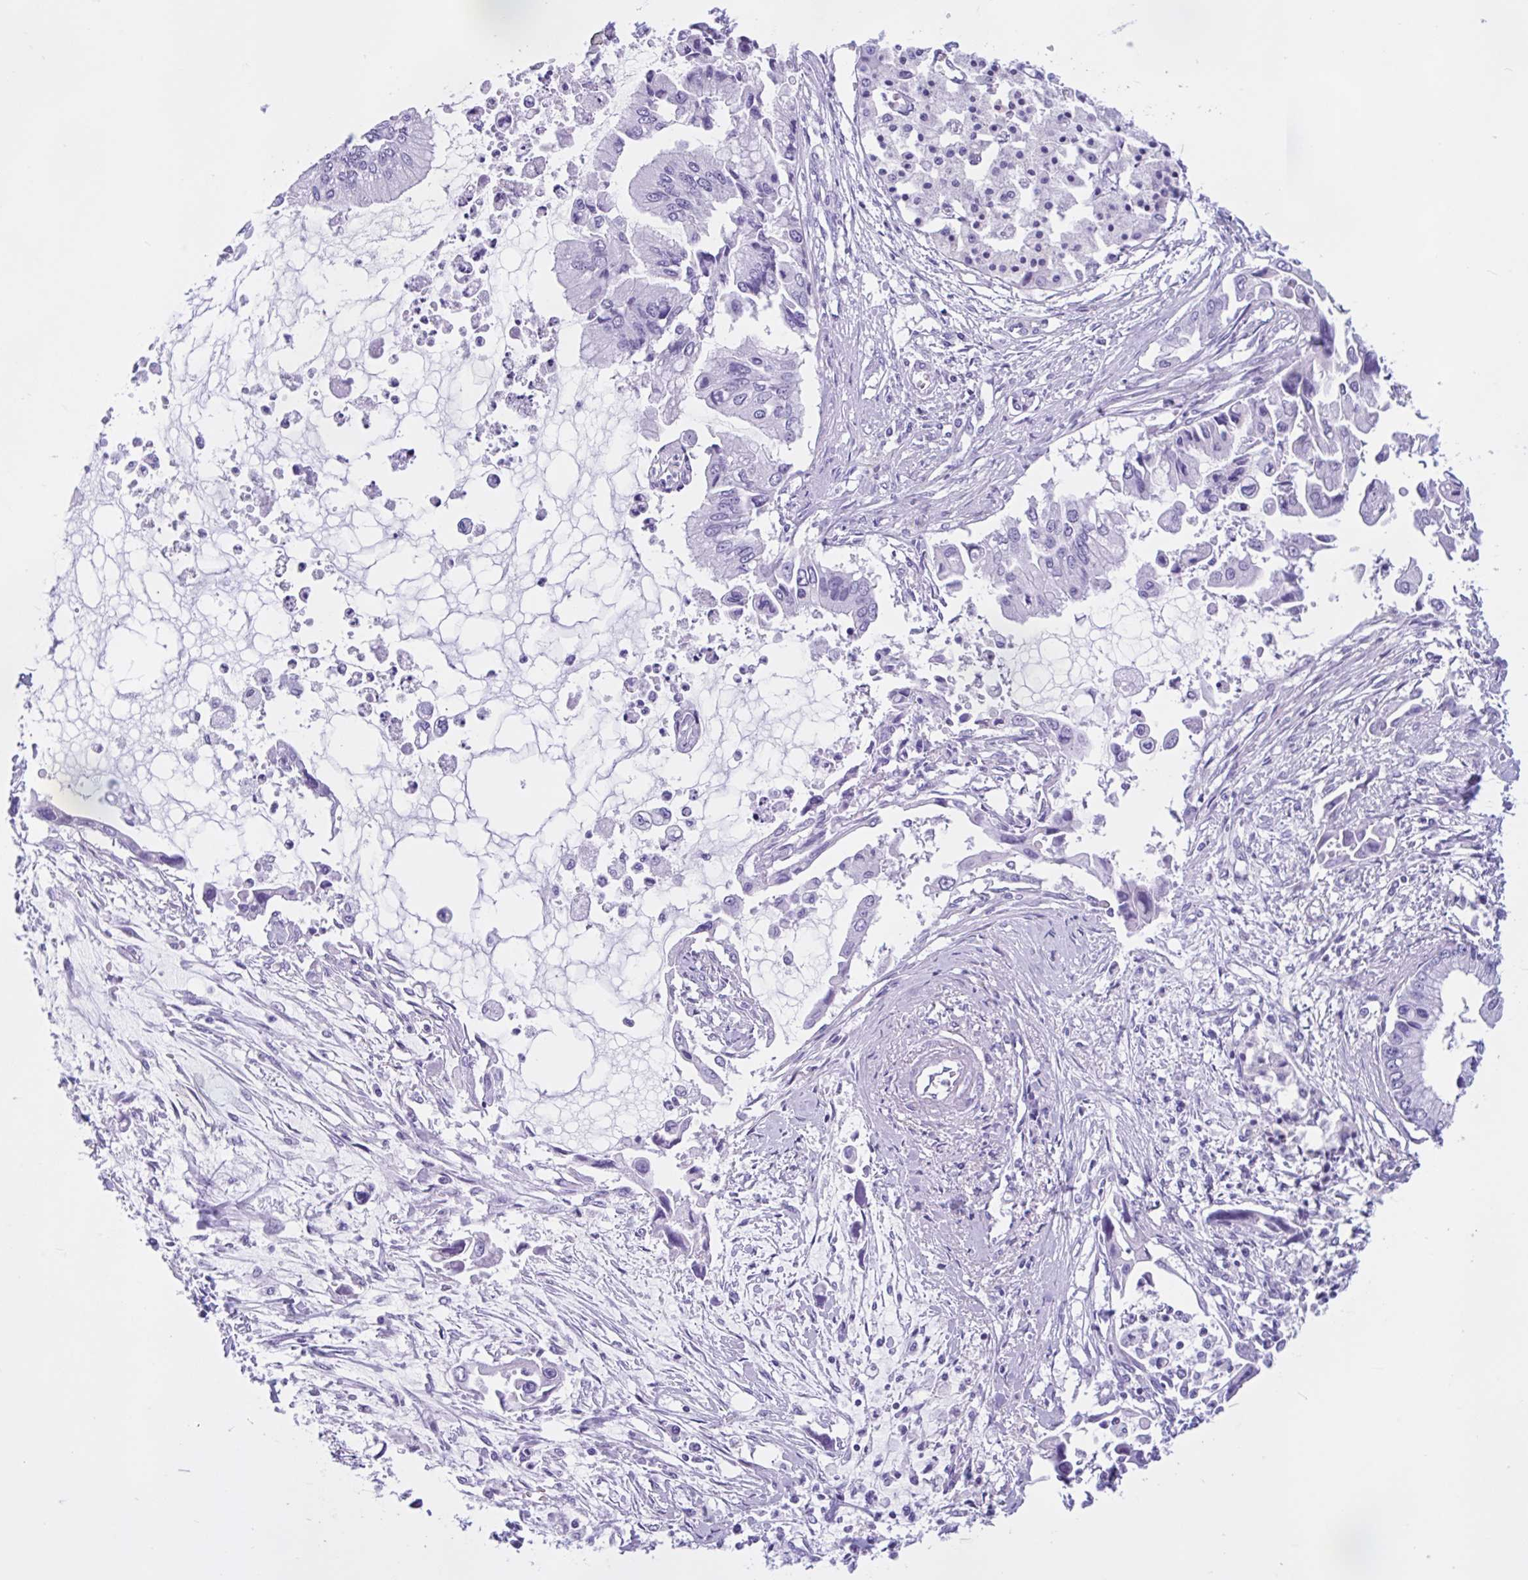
{"staining": {"intensity": "negative", "quantity": "none", "location": "none"}, "tissue": "pancreatic cancer", "cell_type": "Tumor cells", "image_type": "cancer", "snomed": [{"axis": "morphology", "description": "Adenocarcinoma, NOS"}, {"axis": "topography", "description": "Pancreas"}], "caption": "Protein analysis of pancreatic cancer demonstrates no significant expression in tumor cells.", "gene": "ZNF319", "patient": {"sex": "male", "age": 84}}